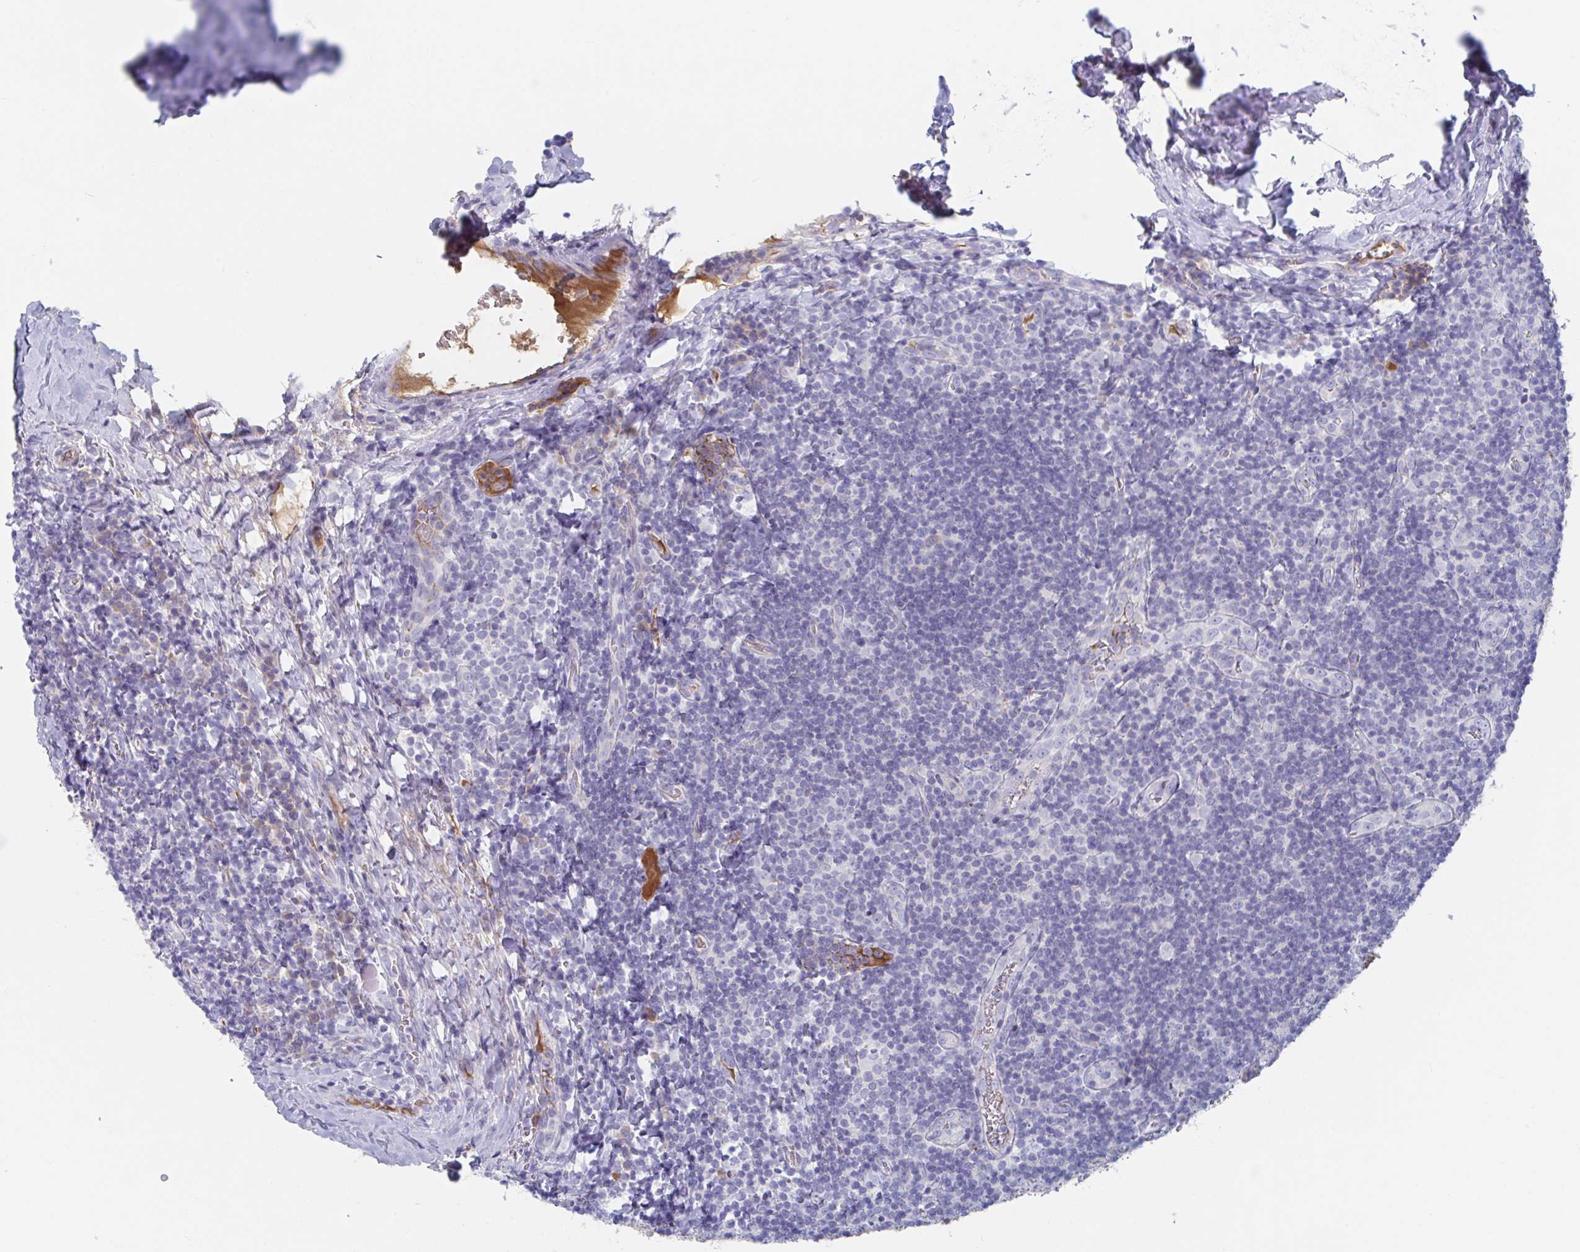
{"staining": {"intensity": "negative", "quantity": "none", "location": "none"}, "tissue": "tonsil", "cell_type": "Germinal center cells", "image_type": "normal", "snomed": [{"axis": "morphology", "description": "Normal tissue, NOS"}, {"axis": "morphology", "description": "Inflammation, NOS"}, {"axis": "topography", "description": "Tonsil"}], "caption": "This is an immunohistochemistry (IHC) histopathology image of unremarkable human tonsil. There is no positivity in germinal center cells.", "gene": "TNFAIP6", "patient": {"sex": "female", "age": 31}}